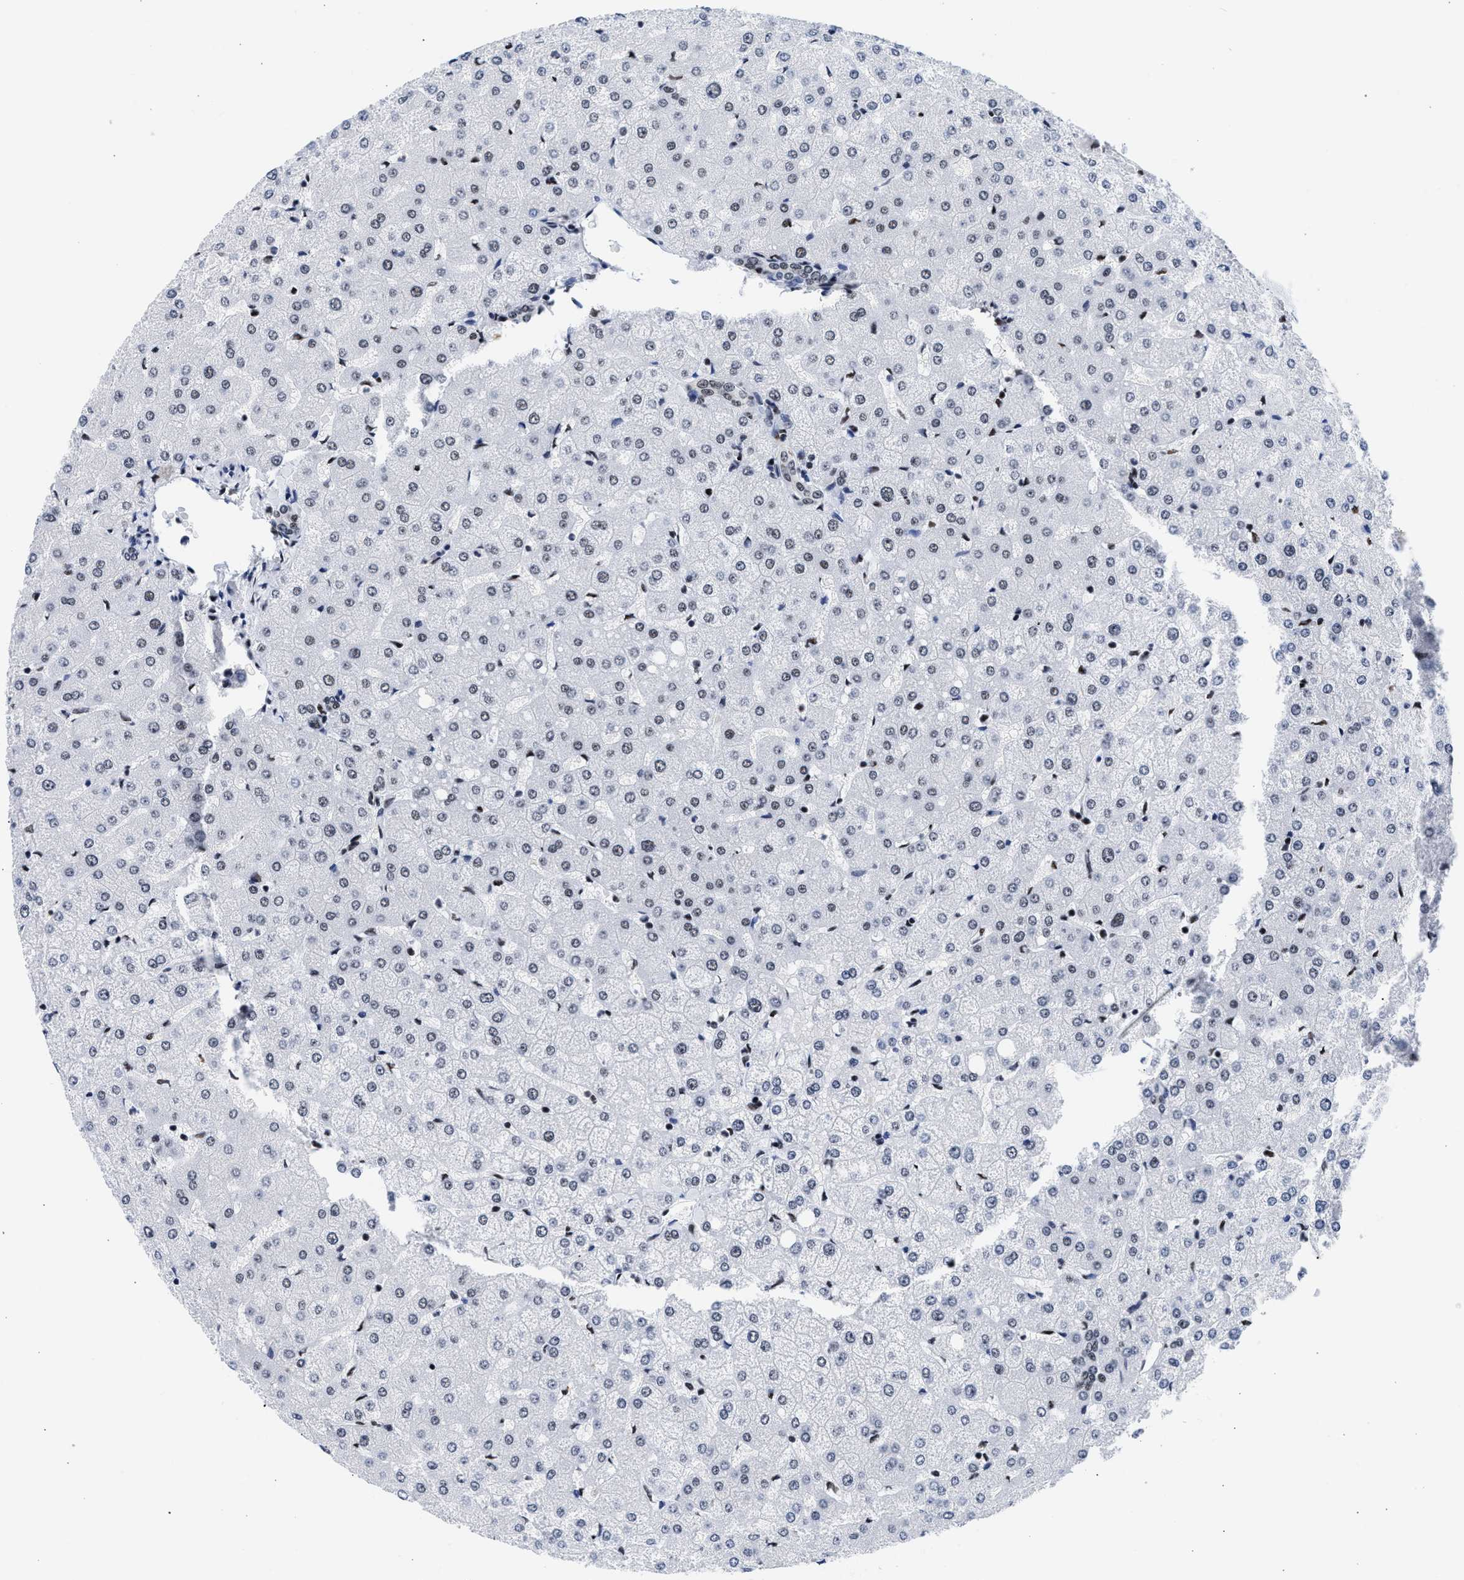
{"staining": {"intensity": "weak", "quantity": ">75%", "location": "nuclear"}, "tissue": "liver", "cell_type": "Cholangiocytes", "image_type": "normal", "snomed": [{"axis": "morphology", "description": "Normal tissue, NOS"}, {"axis": "topography", "description": "Liver"}], "caption": "Cholangiocytes reveal weak nuclear positivity in about >75% of cells in unremarkable liver. Using DAB (3,3'-diaminobenzidine) (brown) and hematoxylin (blue) stains, captured at high magnification using brightfield microscopy.", "gene": "RBM8A", "patient": {"sex": "female", "age": 54}}